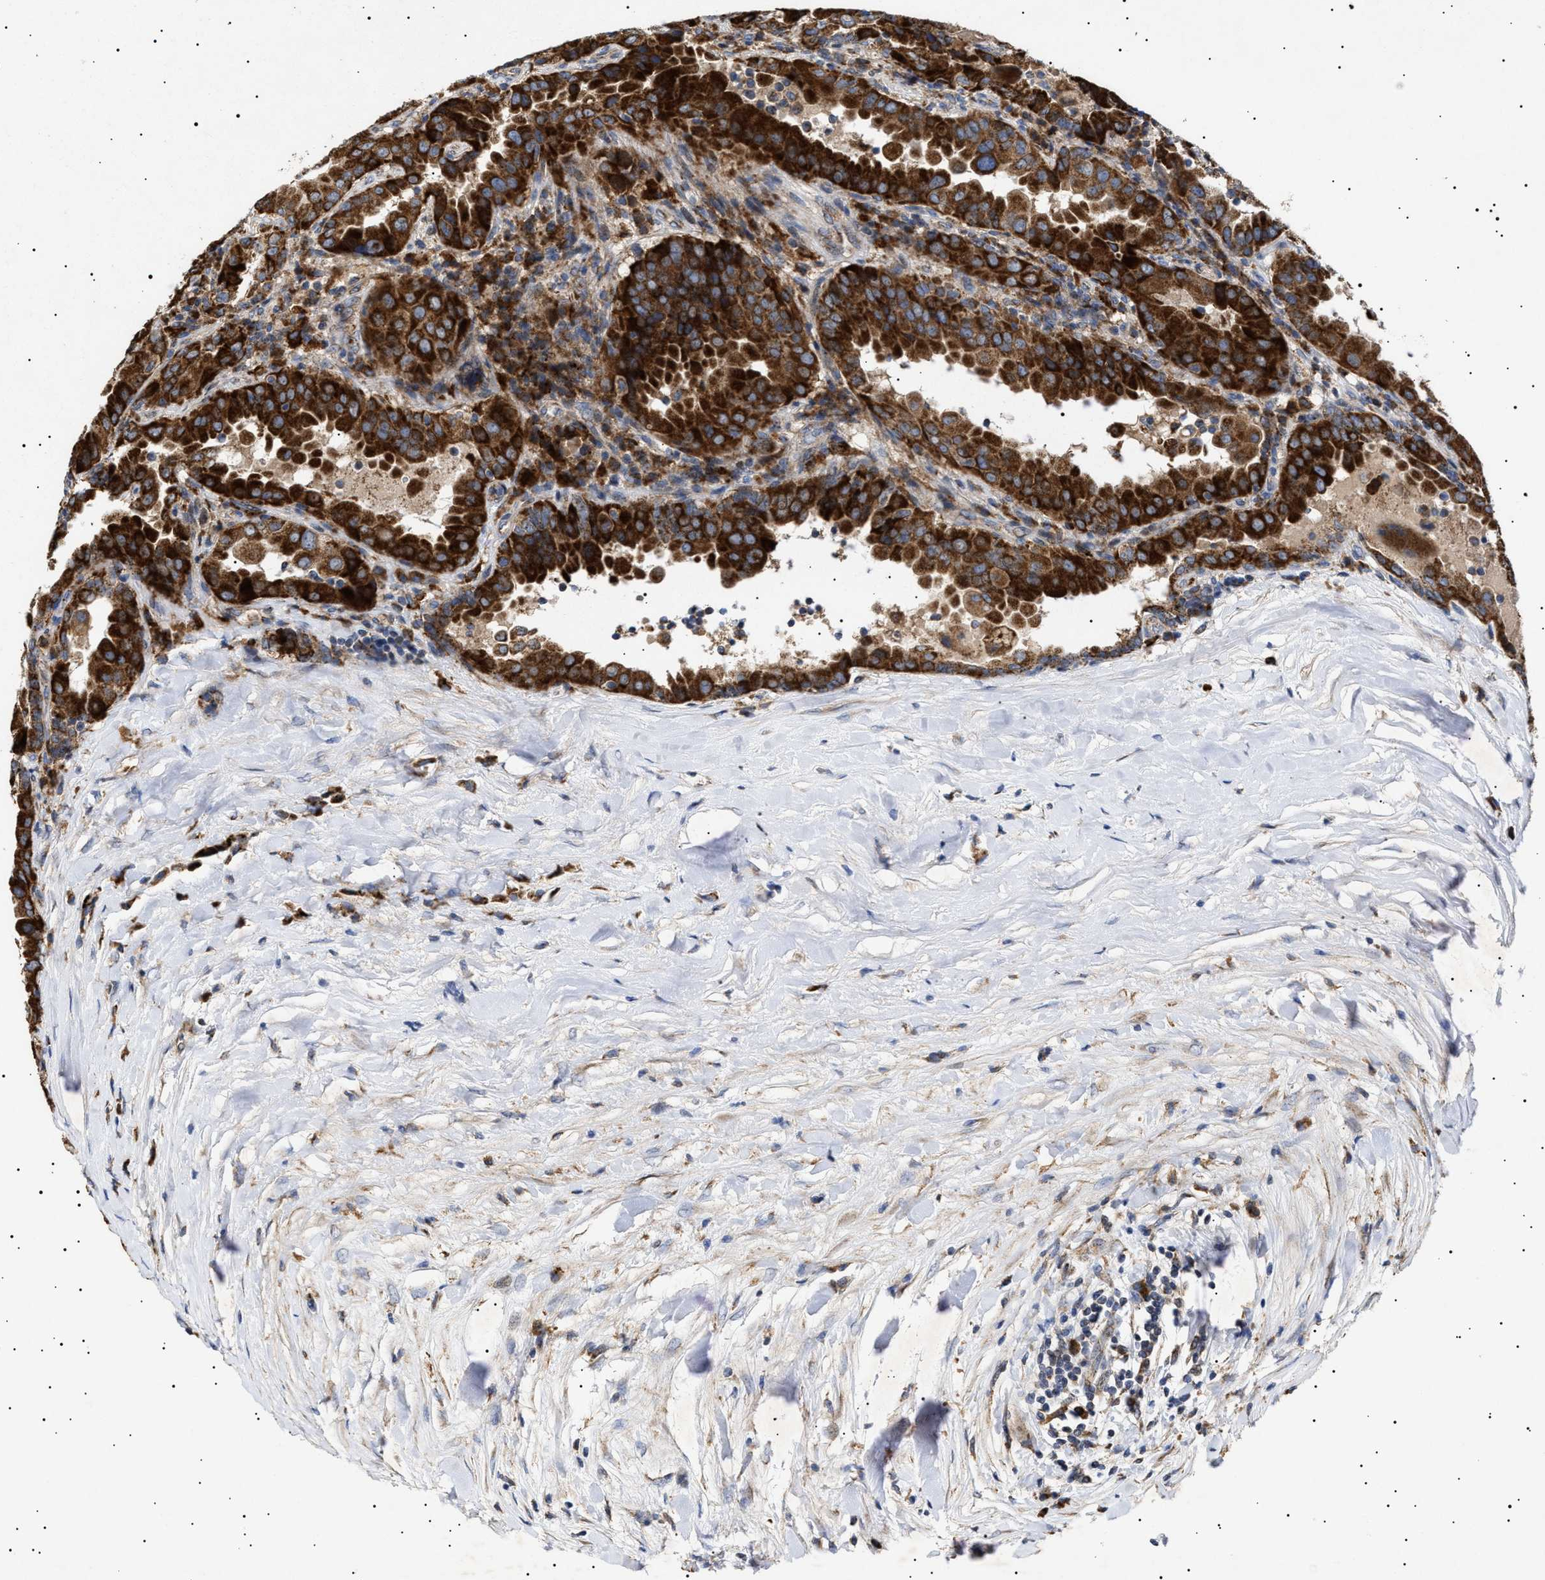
{"staining": {"intensity": "strong", "quantity": ">75%", "location": "cytoplasmic/membranous"}, "tissue": "thyroid cancer", "cell_type": "Tumor cells", "image_type": "cancer", "snomed": [{"axis": "morphology", "description": "Papillary adenocarcinoma, NOS"}, {"axis": "topography", "description": "Thyroid gland"}], "caption": "Immunohistochemical staining of human thyroid cancer (papillary adenocarcinoma) demonstrates strong cytoplasmic/membranous protein expression in approximately >75% of tumor cells.", "gene": "MRPL10", "patient": {"sex": "male", "age": 33}}